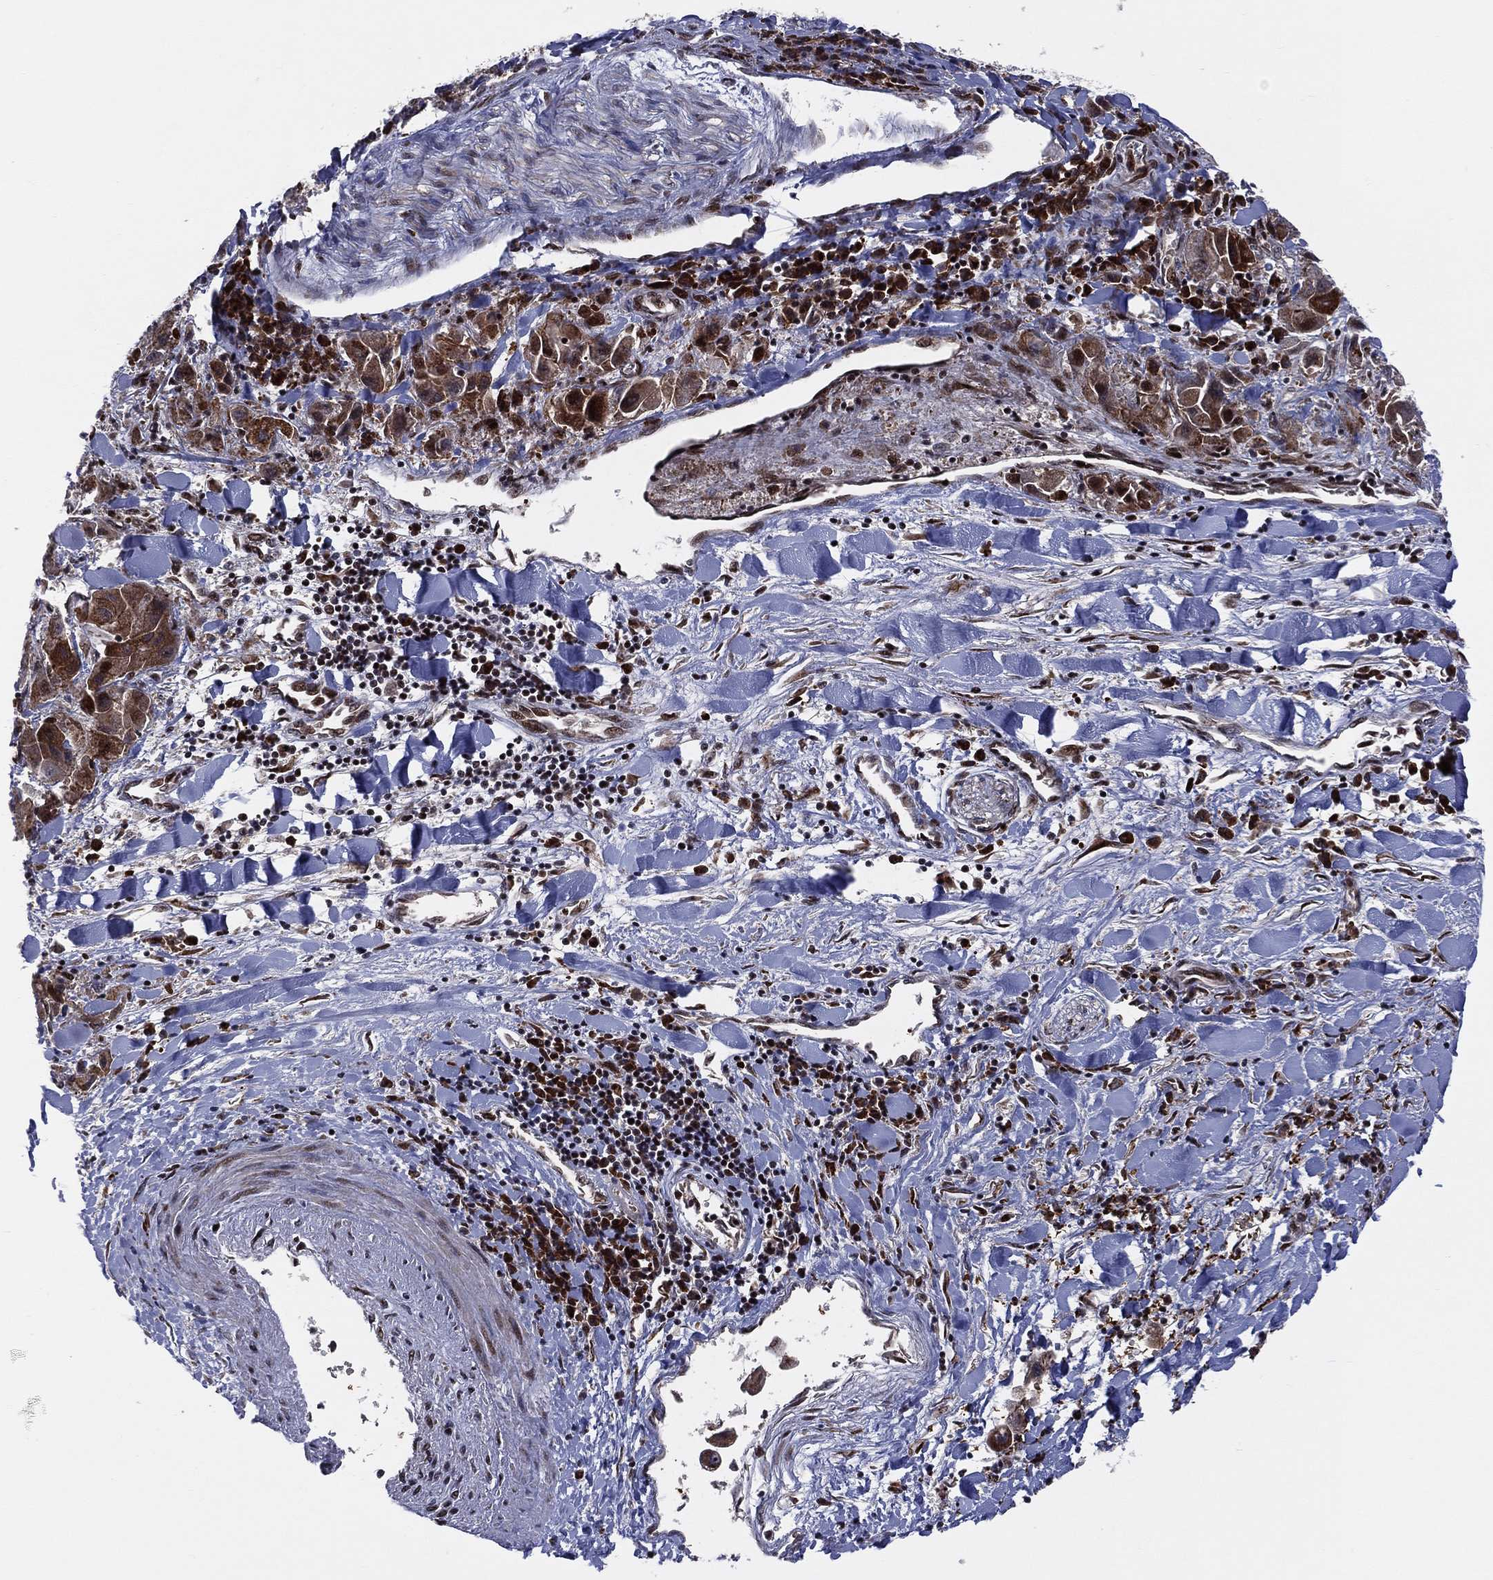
{"staining": {"intensity": "strong", "quantity": "25%-75%", "location": "cytoplasmic/membranous"}, "tissue": "liver cancer", "cell_type": "Tumor cells", "image_type": "cancer", "snomed": [{"axis": "morphology", "description": "Carcinoma, Hepatocellular, NOS"}, {"axis": "topography", "description": "Liver"}], "caption": "DAB immunohistochemical staining of hepatocellular carcinoma (liver) demonstrates strong cytoplasmic/membranous protein staining in about 25%-75% of tumor cells.", "gene": "VHL", "patient": {"sex": "male", "age": 24}}